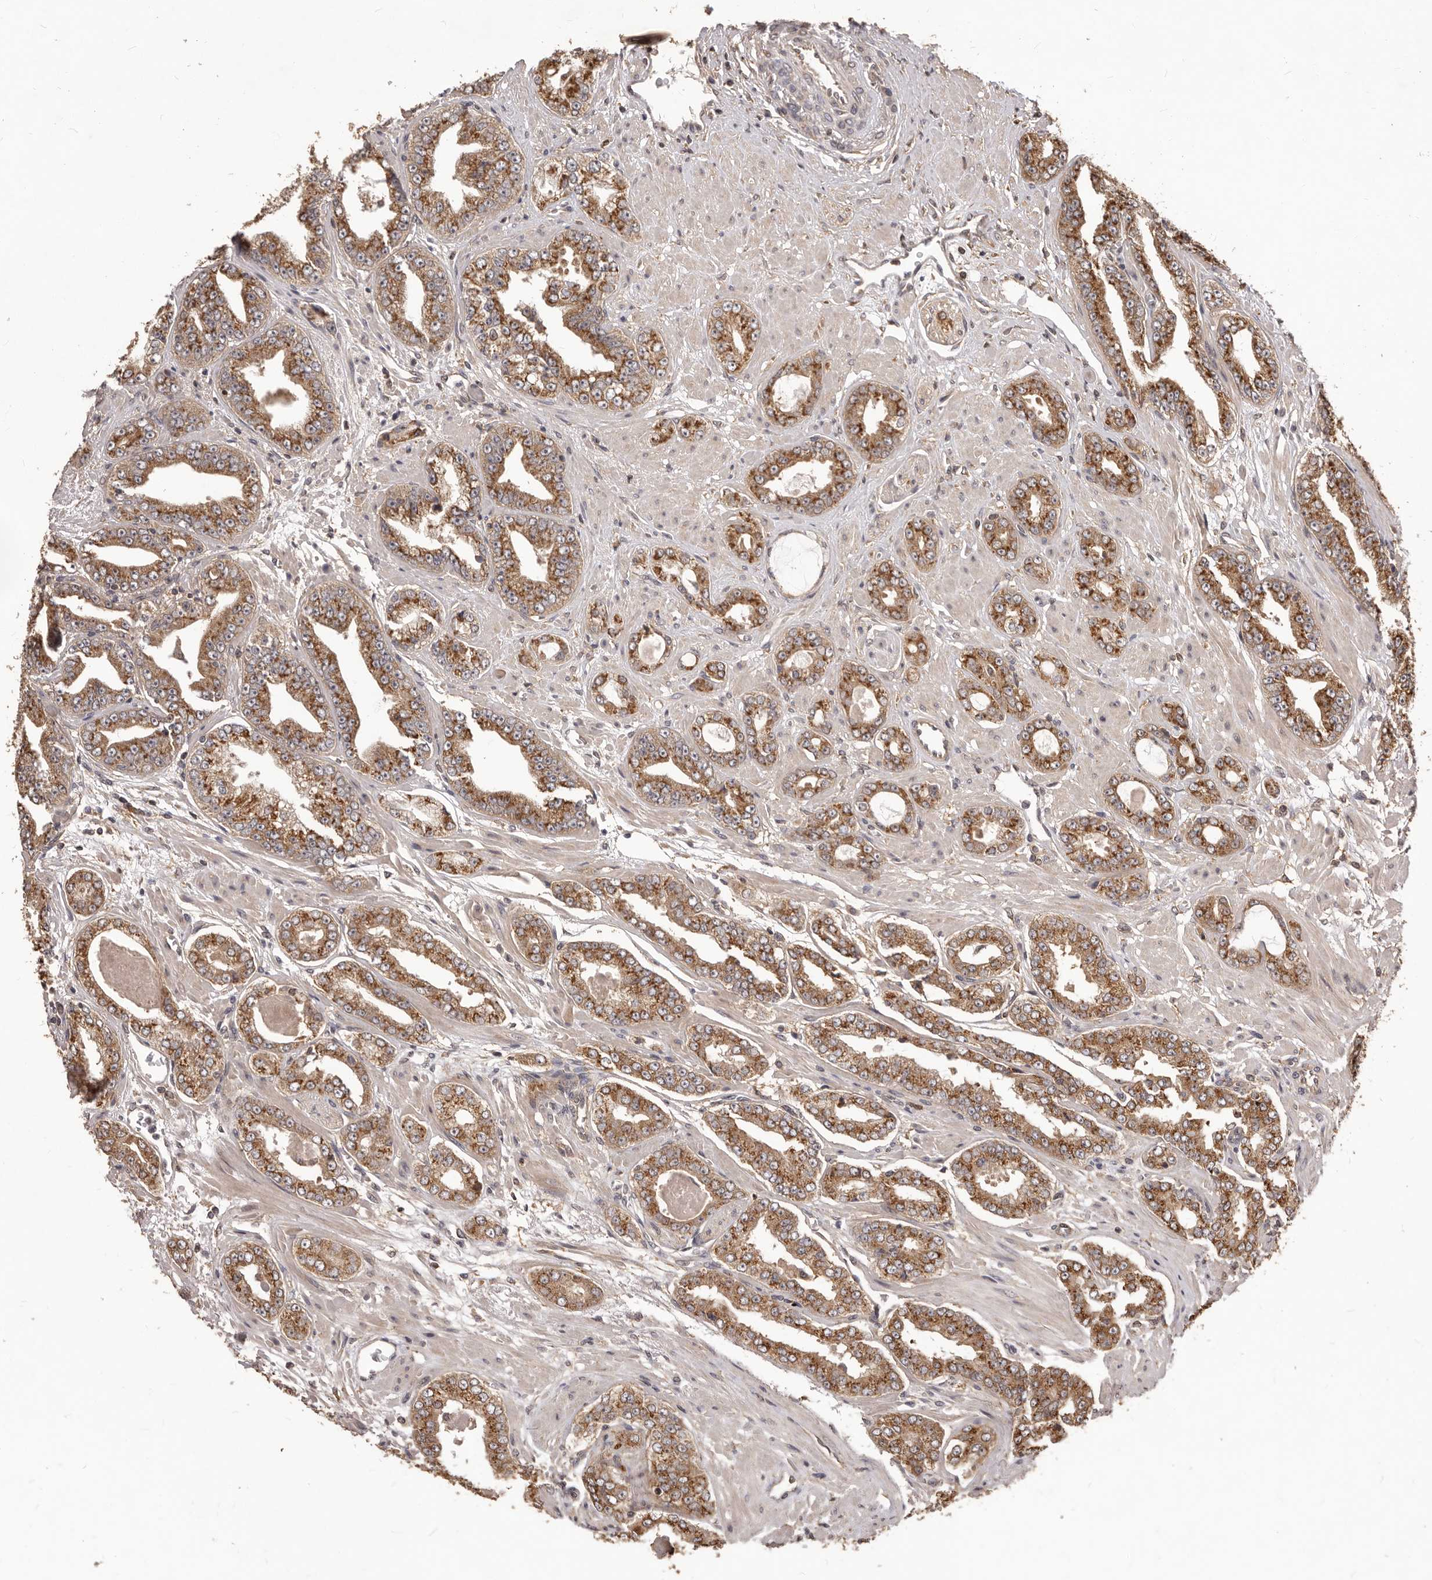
{"staining": {"intensity": "strong", "quantity": ">75%", "location": "cytoplasmic/membranous"}, "tissue": "prostate cancer", "cell_type": "Tumor cells", "image_type": "cancer", "snomed": [{"axis": "morphology", "description": "Adenocarcinoma, High grade"}, {"axis": "topography", "description": "Prostate"}], "caption": "A photomicrograph of human prostate cancer stained for a protein reveals strong cytoplasmic/membranous brown staining in tumor cells.", "gene": "MTO1", "patient": {"sex": "male", "age": 71}}